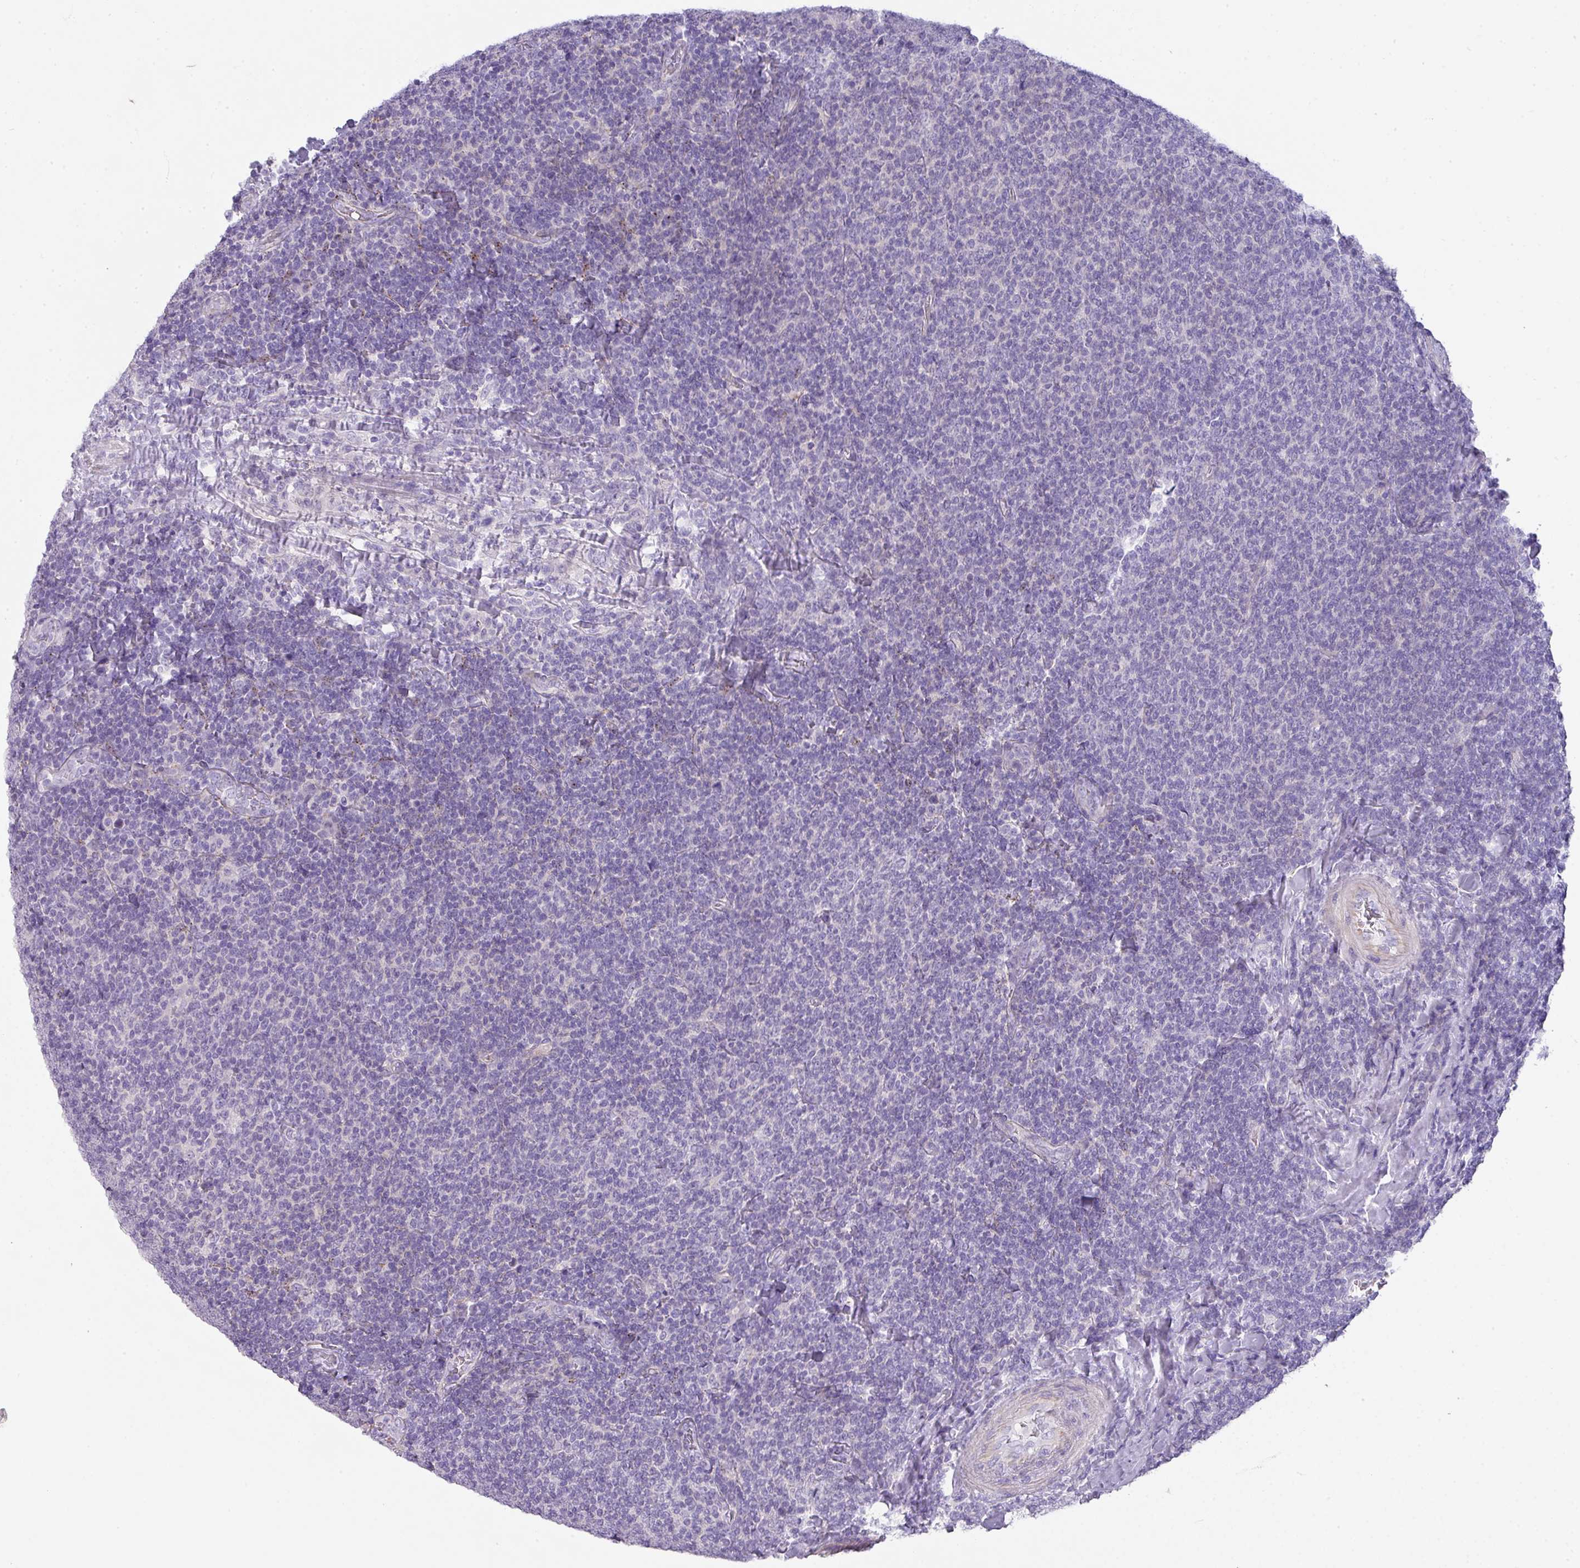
{"staining": {"intensity": "negative", "quantity": "none", "location": "none"}, "tissue": "lymphoma", "cell_type": "Tumor cells", "image_type": "cancer", "snomed": [{"axis": "morphology", "description": "Malignant lymphoma, non-Hodgkin's type, Low grade"}, {"axis": "topography", "description": "Lymph node"}], "caption": "High power microscopy micrograph of an IHC micrograph of low-grade malignant lymphoma, non-Hodgkin's type, revealing no significant positivity in tumor cells.", "gene": "GLI4", "patient": {"sex": "male", "age": 52}}